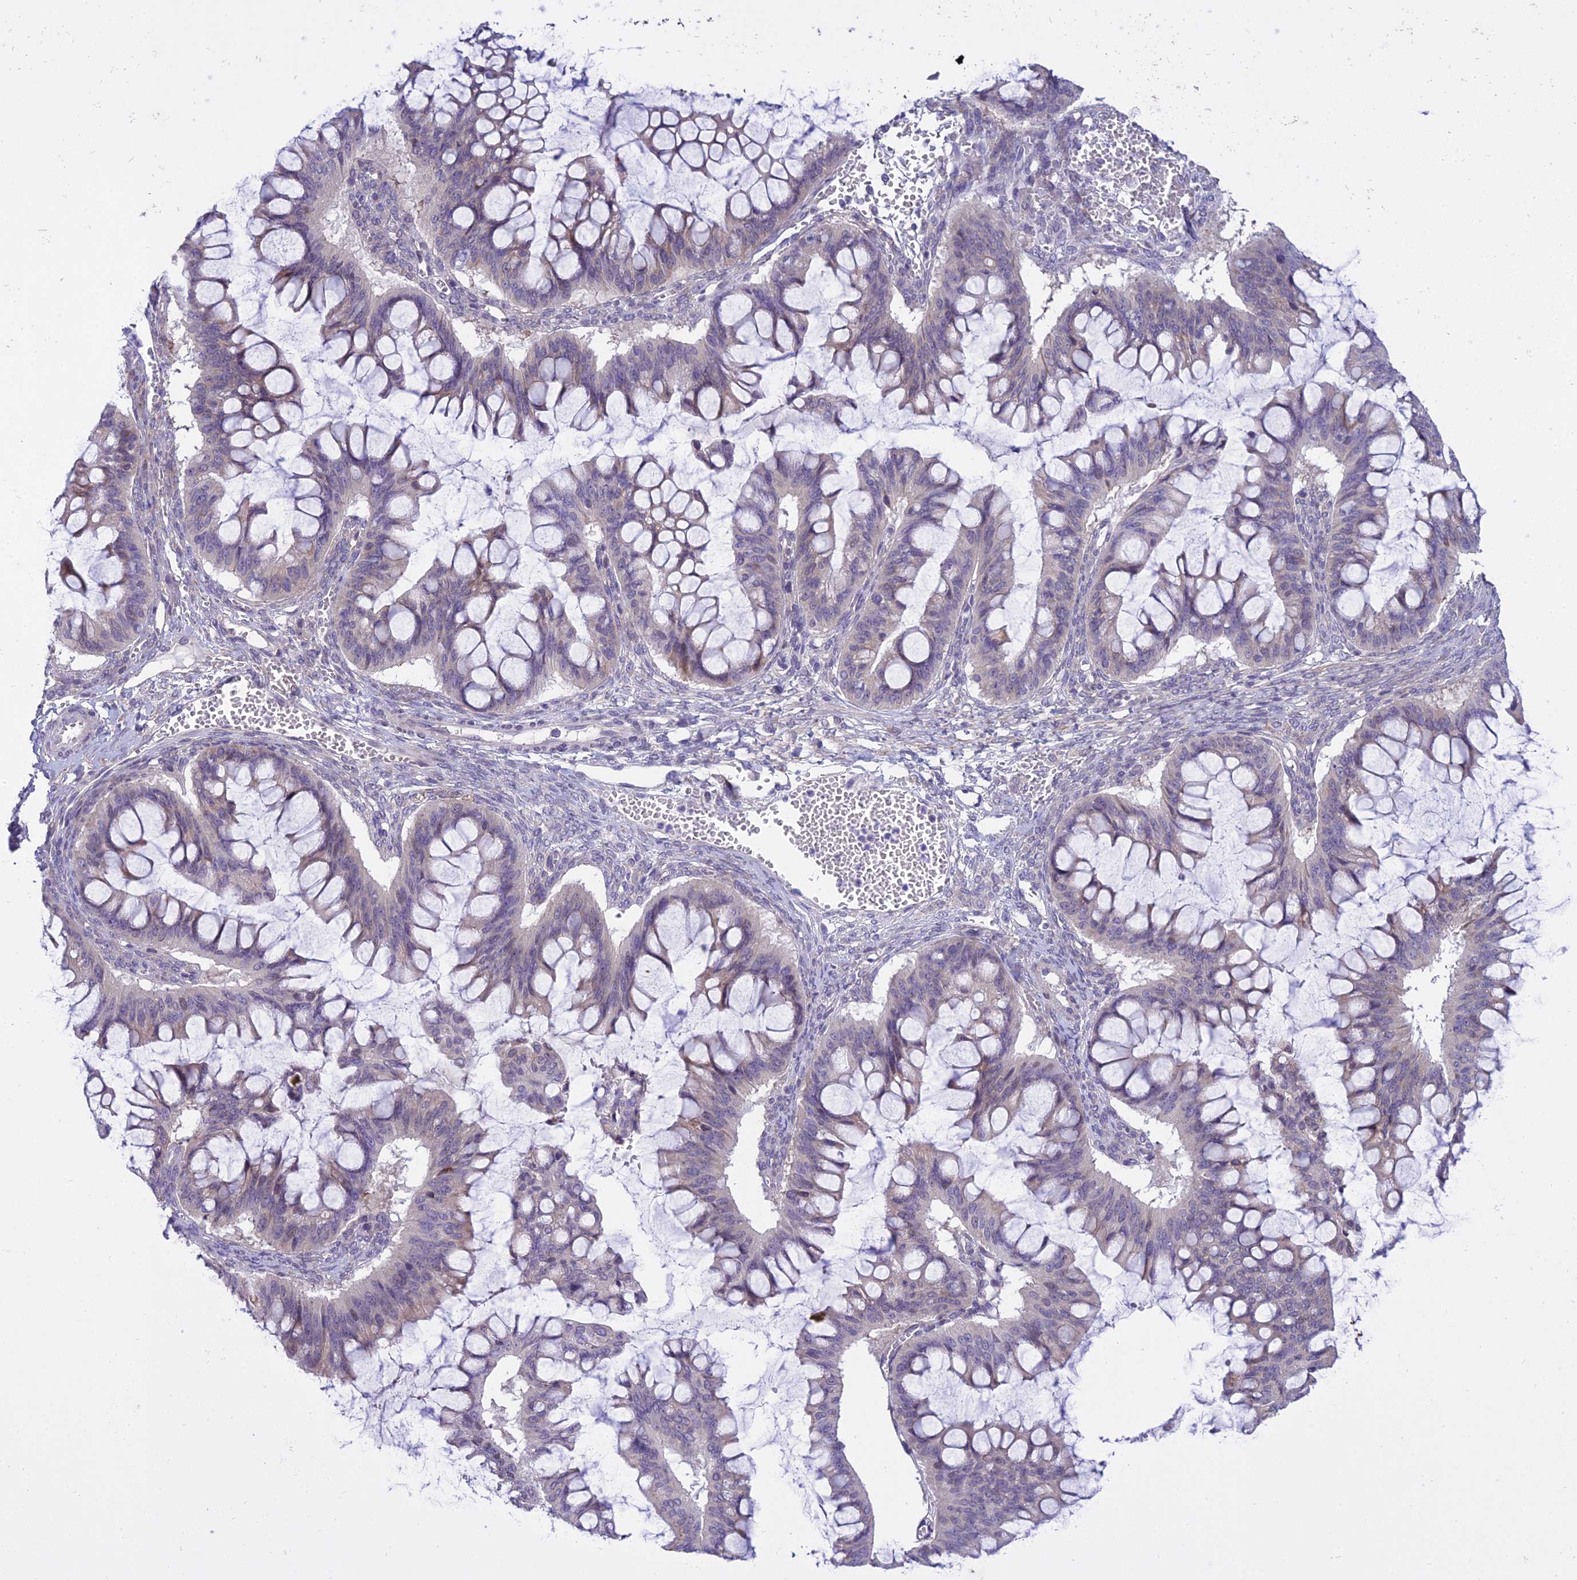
{"staining": {"intensity": "weak", "quantity": "<25%", "location": "cytoplasmic/membranous"}, "tissue": "ovarian cancer", "cell_type": "Tumor cells", "image_type": "cancer", "snomed": [{"axis": "morphology", "description": "Cystadenocarcinoma, mucinous, NOS"}, {"axis": "topography", "description": "Ovary"}], "caption": "DAB immunohistochemical staining of ovarian cancer (mucinous cystadenocarcinoma) shows no significant staining in tumor cells. (DAB immunohistochemistry (IHC) visualized using brightfield microscopy, high magnification).", "gene": "NEURL2", "patient": {"sex": "female", "age": 73}}